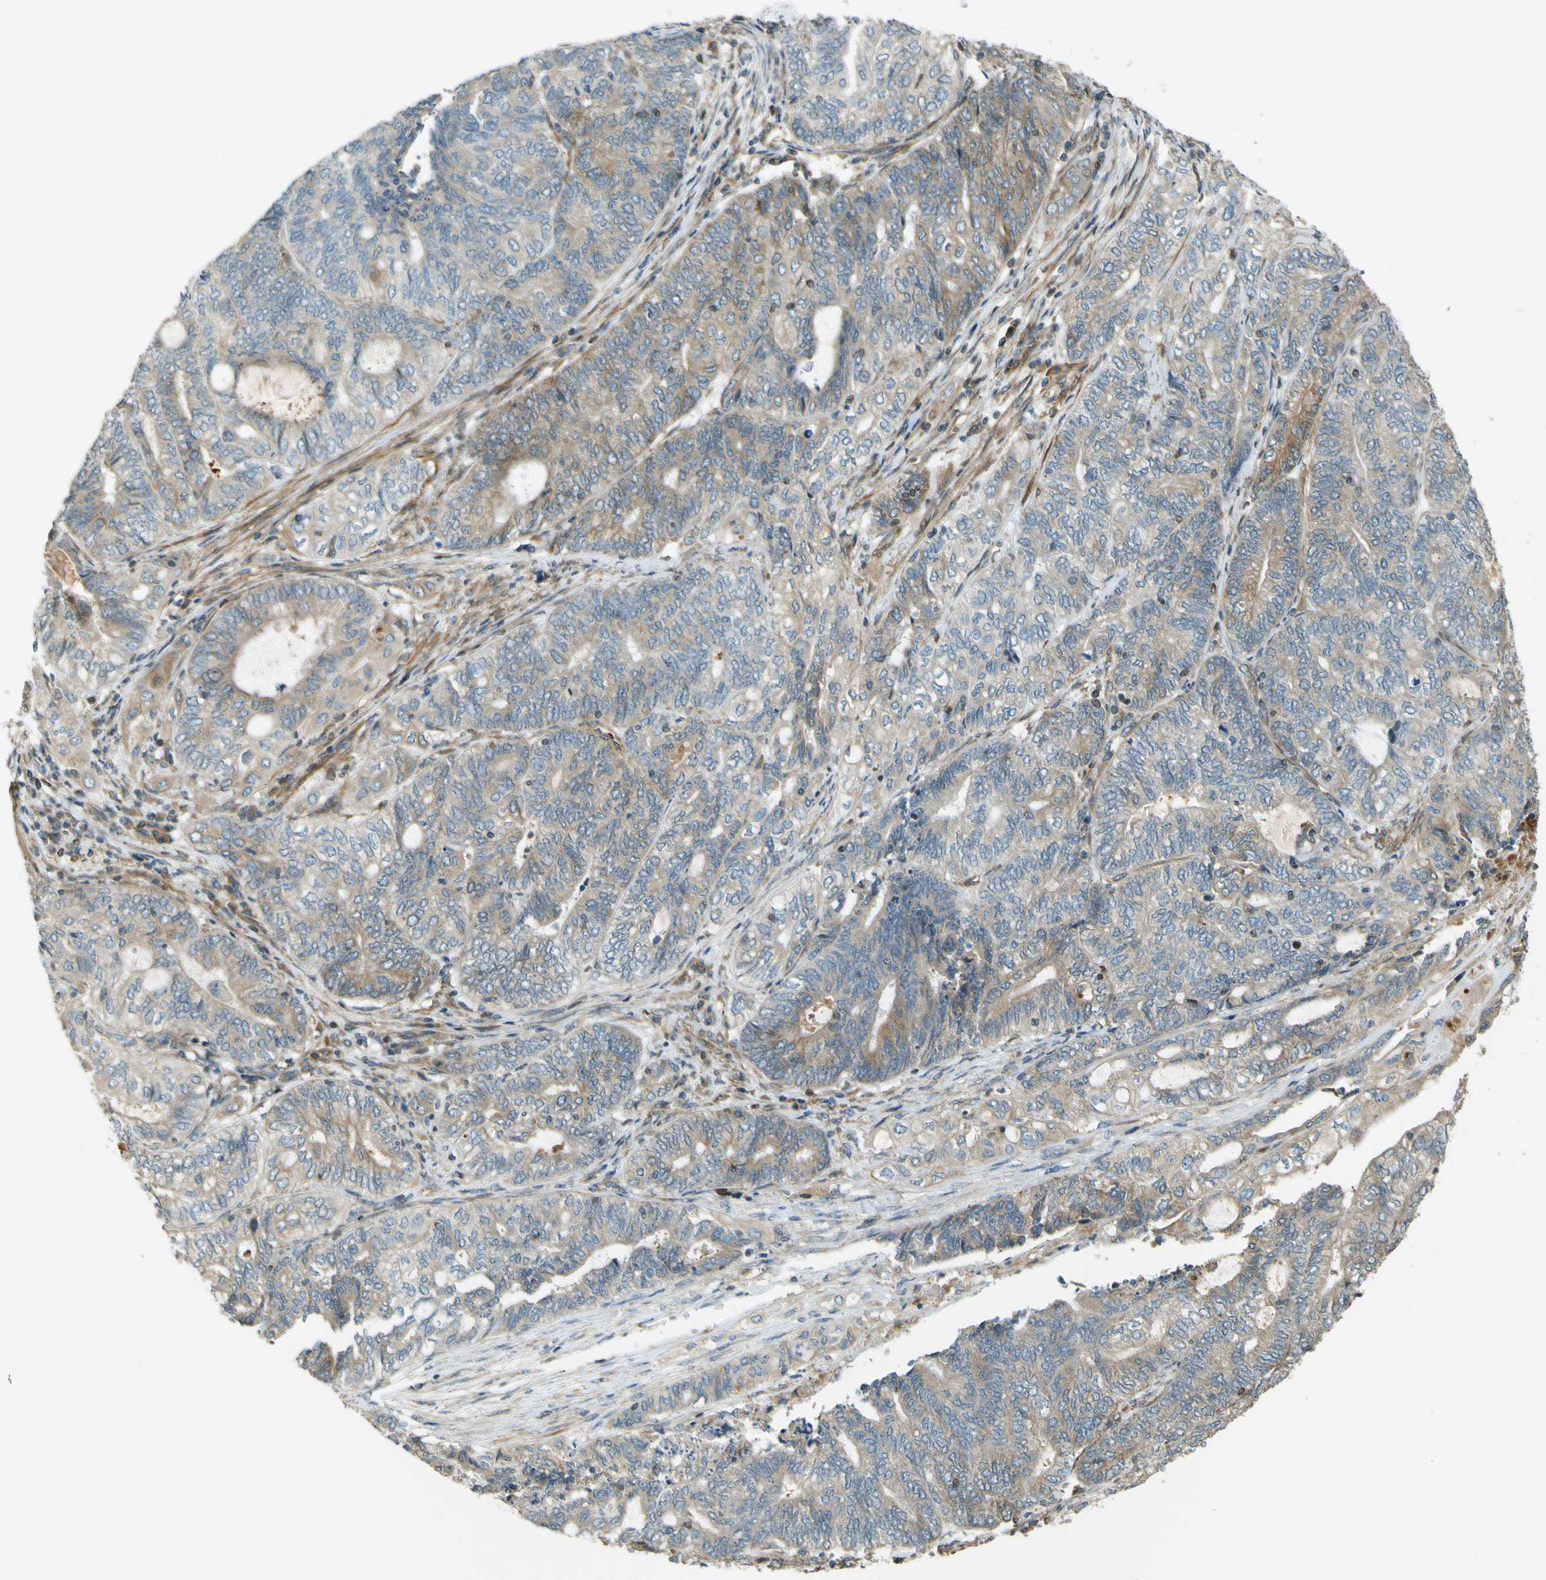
{"staining": {"intensity": "moderate", "quantity": "<25%", "location": "cytoplasmic/membranous"}, "tissue": "endometrial cancer", "cell_type": "Tumor cells", "image_type": "cancer", "snomed": [{"axis": "morphology", "description": "Adenocarcinoma, NOS"}, {"axis": "topography", "description": "Uterus"}, {"axis": "topography", "description": "Endometrium"}], "caption": "This image shows immunohistochemistry staining of endometrial adenocarcinoma, with low moderate cytoplasmic/membranous expression in about <25% of tumor cells.", "gene": "LPCAT1", "patient": {"sex": "female", "age": 70}}